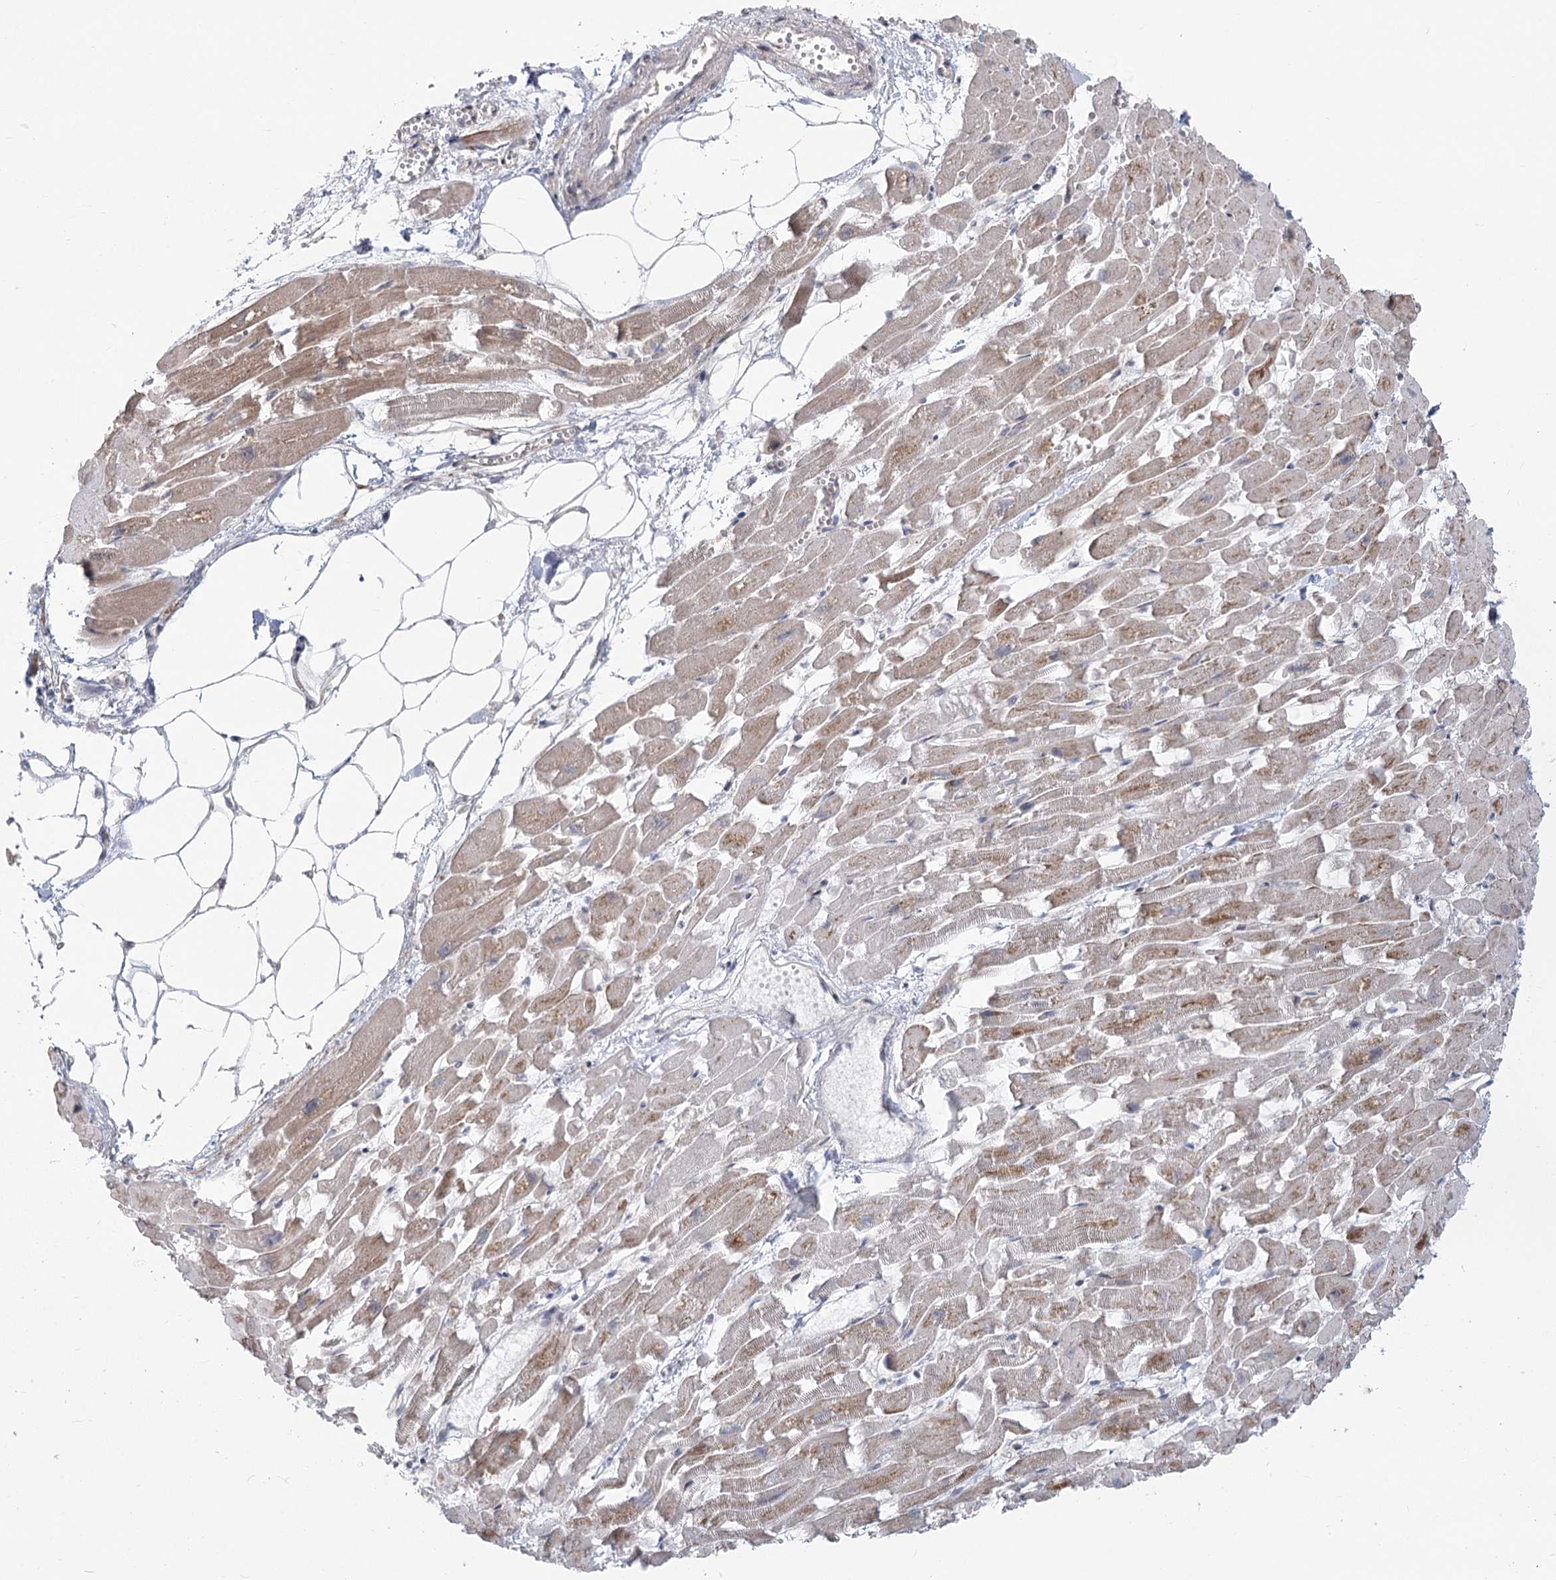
{"staining": {"intensity": "moderate", "quantity": "<25%", "location": "cytoplasmic/membranous"}, "tissue": "heart muscle", "cell_type": "Cardiomyocytes", "image_type": "normal", "snomed": [{"axis": "morphology", "description": "Normal tissue, NOS"}, {"axis": "topography", "description": "Heart"}], "caption": "IHC (DAB (3,3'-diaminobenzidine)) staining of unremarkable heart muscle reveals moderate cytoplasmic/membranous protein expression in approximately <25% of cardiomyocytes.", "gene": "ABITRAM", "patient": {"sex": "female", "age": 64}}